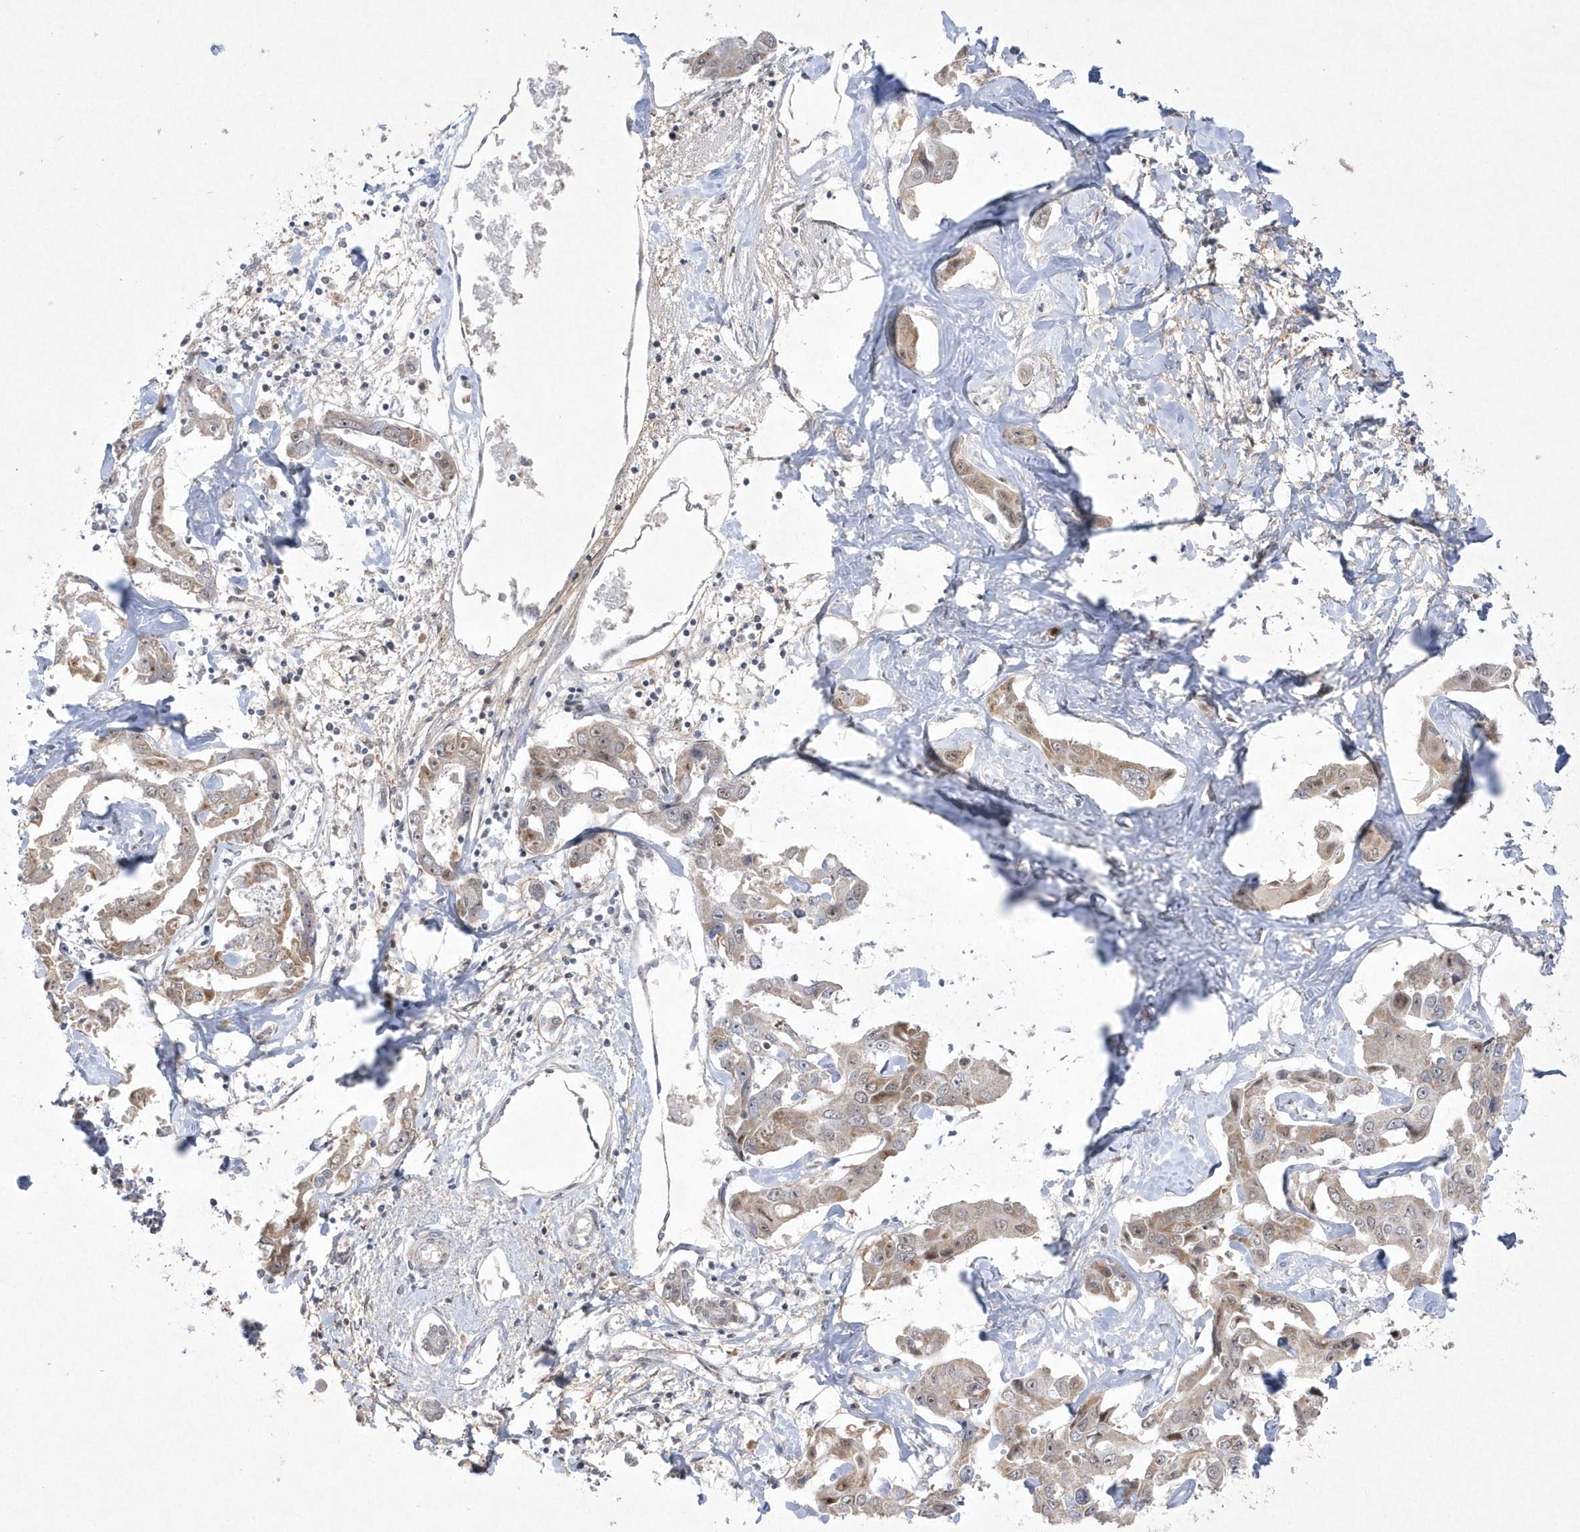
{"staining": {"intensity": "moderate", "quantity": "<25%", "location": "cytoplasmic/membranous,nuclear"}, "tissue": "liver cancer", "cell_type": "Tumor cells", "image_type": "cancer", "snomed": [{"axis": "morphology", "description": "Cholangiocarcinoma"}, {"axis": "topography", "description": "Liver"}], "caption": "High-power microscopy captured an IHC micrograph of liver cancer, revealing moderate cytoplasmic/membranous and nuclear expression in about <25% of tumor cells.", "gene": "CPSF3", "patient": {"sex": "male", "age": 59}}